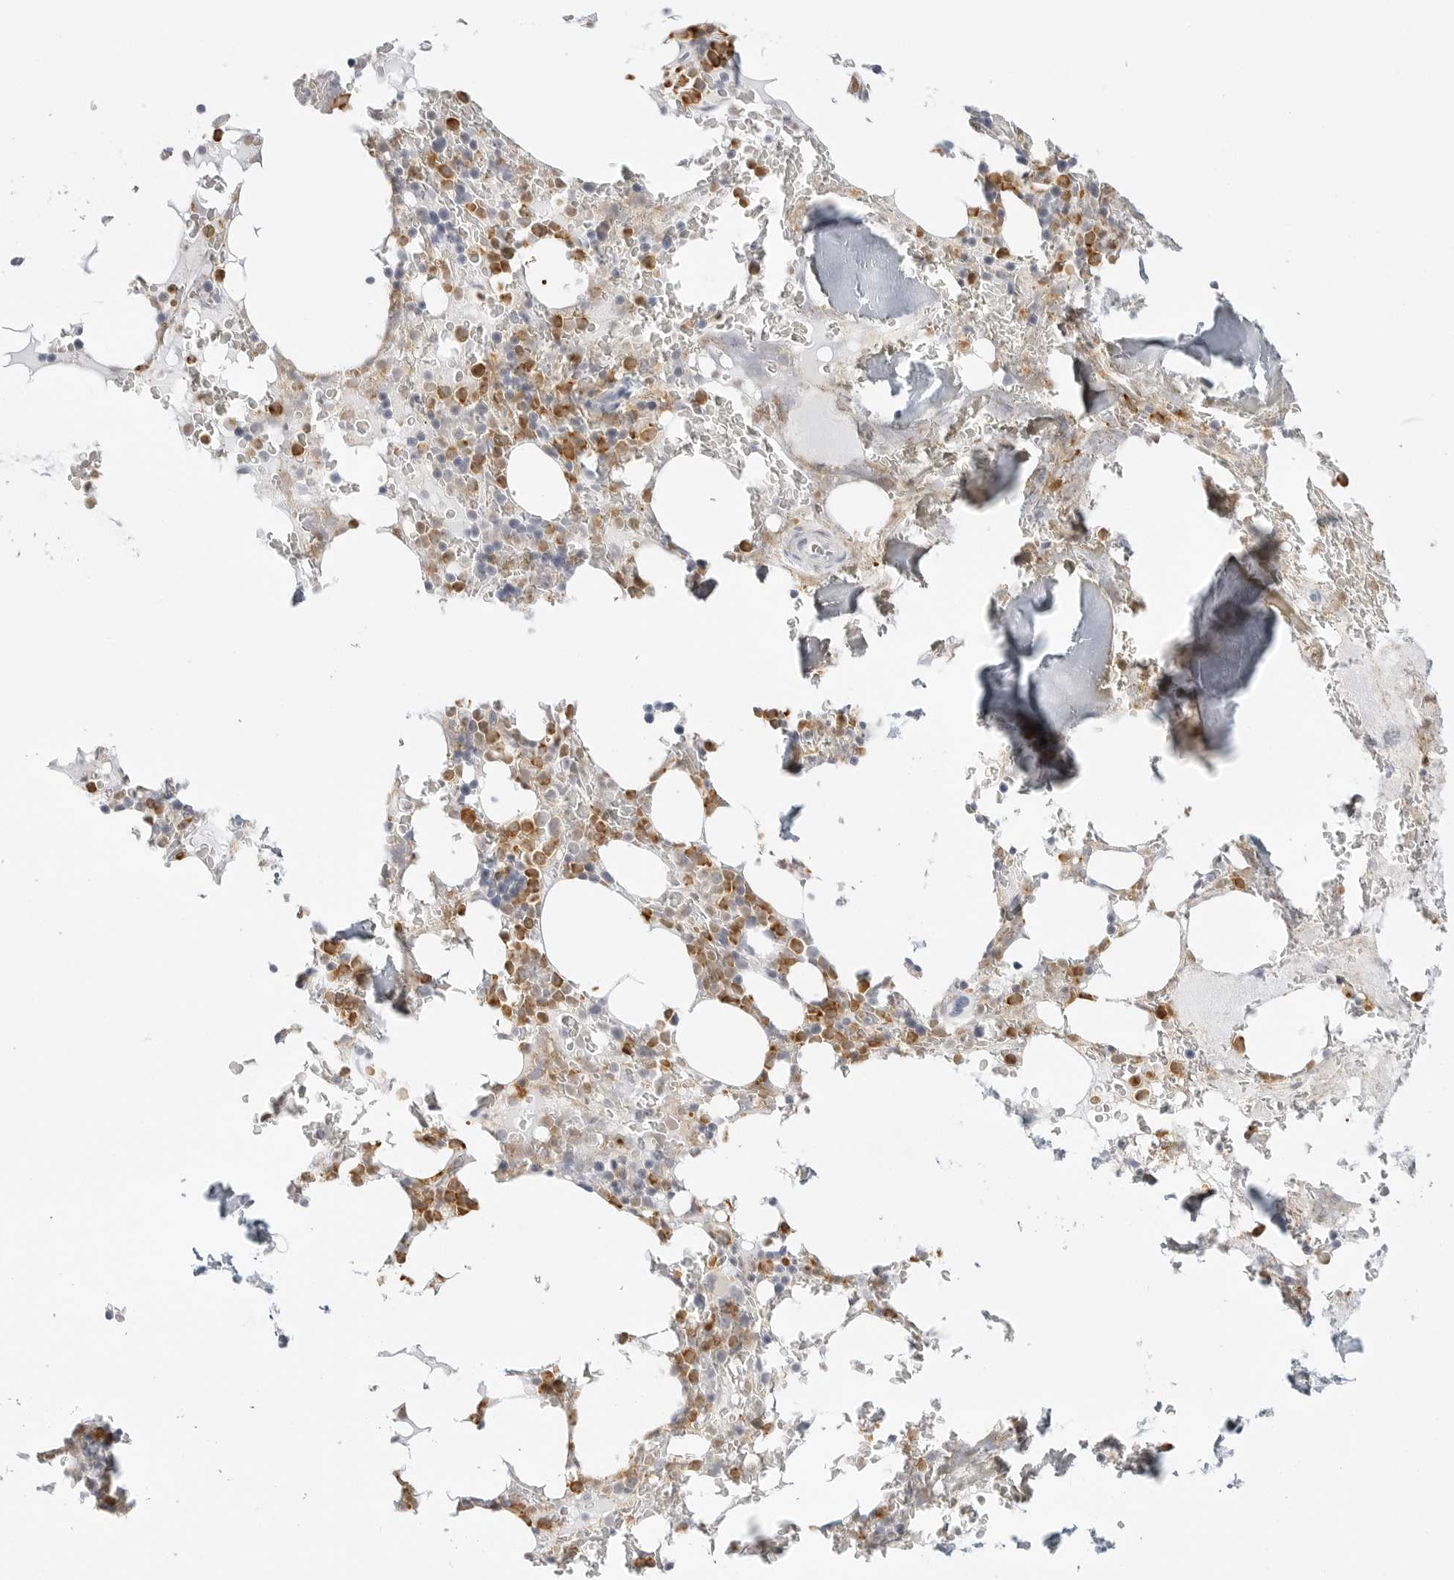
{"staining": {"intensity": "moderate", "quantity": "25%-75%", "location": "cytoplasmic/membranous"}, "tissue": "bone marrow", "cell_type": "Hematopoietic cells", "image_type": "normal", "snomed": [{"axis": "morphology", "description": "Normal tissue, NOS"}, {"axis": "topography", "description": "Bone marrow"}], "caption": "Immunohistochemistry of benign human bone marrow shows medium levels of moderate cytoplasmic/membranous expression in approximately 25%-75% of hematopoietic cells.", "gene": "THEM4", "patient": {"sex": "male", "age": 58}}